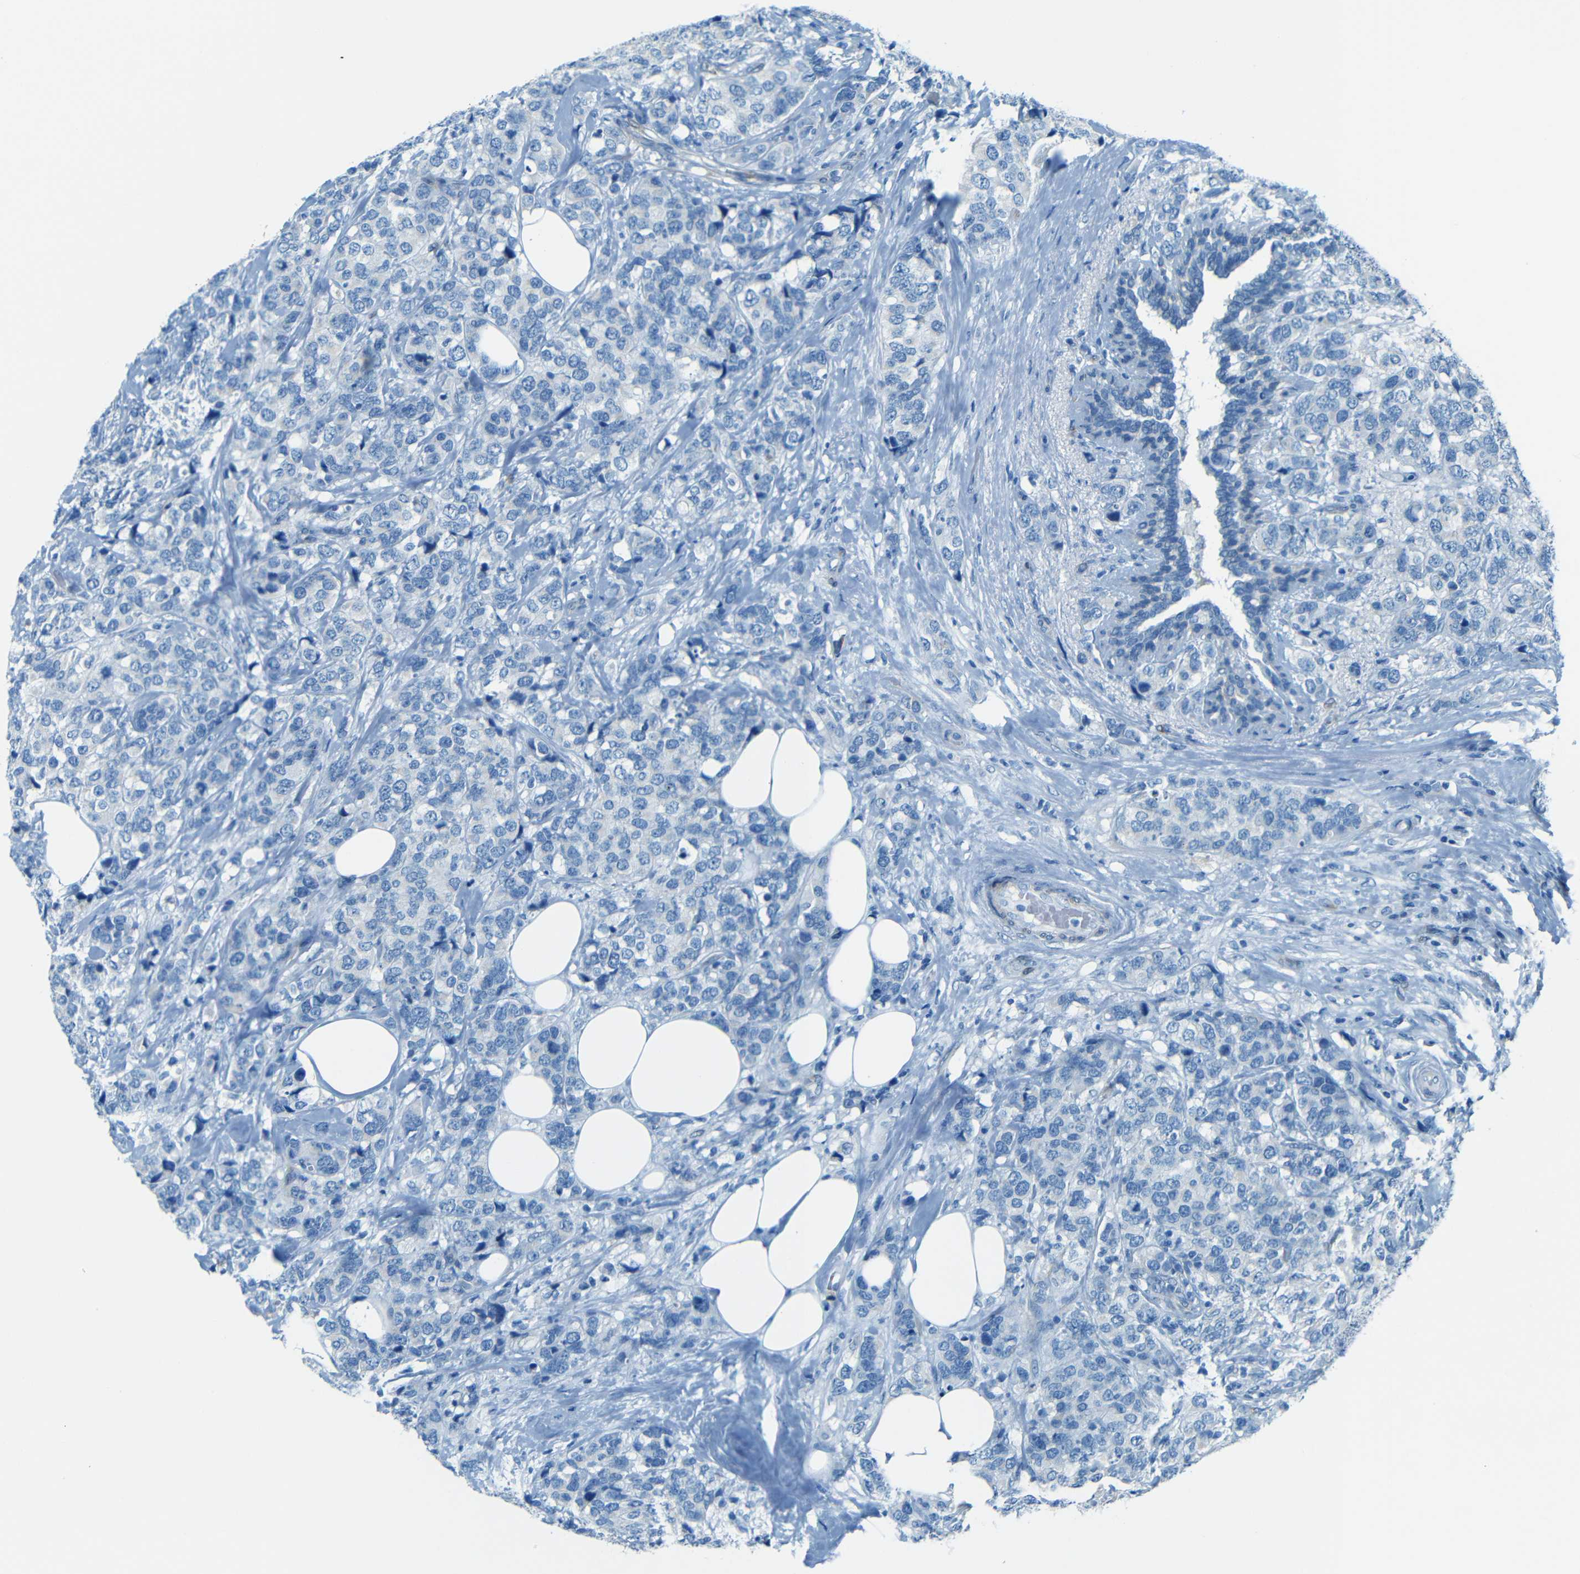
{"staining": {"intensity": "negative", "quantity": "none", "location": "none"}, "tissue": "breast cancer", "cell_type": "Tumor cells", "image_type": "cancer", "snomed": [{"axis": "morphology", "description": "Lobular carcinoma"}, {"axis": "topography", "description": "Breast"}], "caption": "Immunohistochemistry micrograph of neoplastic tissue: breast lobular carcinoma stained with DAB displays no significant protein staining in tumor cells.", "gene": "MAP2", "patient": {"sex": "female", "age": 59}}